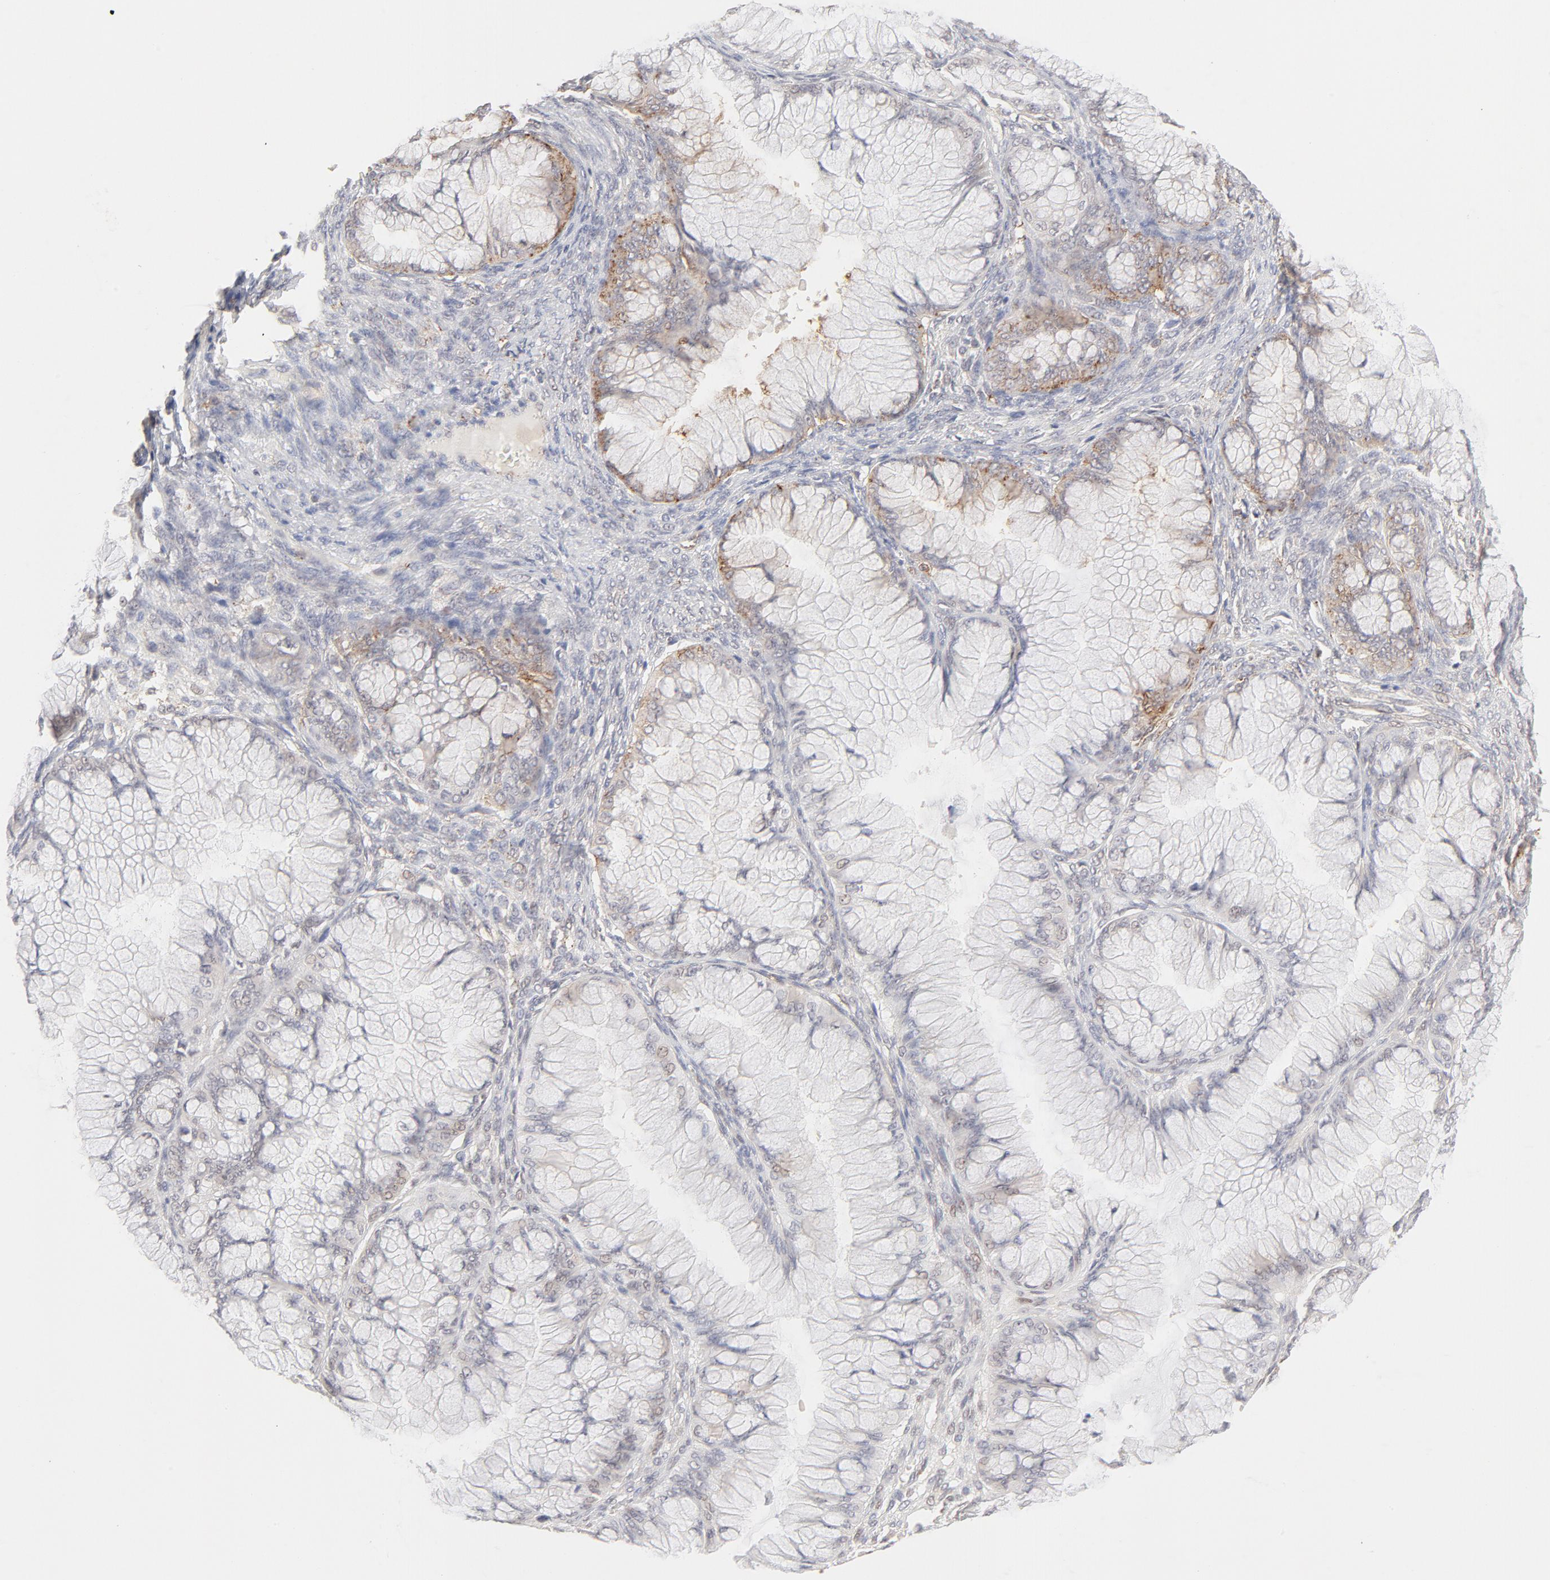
{"staining": {"intensity": "weak", "quantity": "<25%", "location": "cytoplasmic/membranous"}, "tissue": "ovarian cancer", "cell_type": "Tumor cells", "image_type": "cancer", "snomed": [{"axis": "morphology", "description": "Cystadenocarcinoma, mucinous, NOS"}, {"axis": "topography", "description": "Ovary"}], "caption": "DAB immunohistochemical staining of ovarian cancer (mucinous cystadenocarcinoma) reveals no significant staining in tumor cells. The staining is performed using DAB brown chromogen with nuclei counter-stained in using hematoxylin.", "gene": "CDK6", "patient": {"sex": "female", "age": 63}}